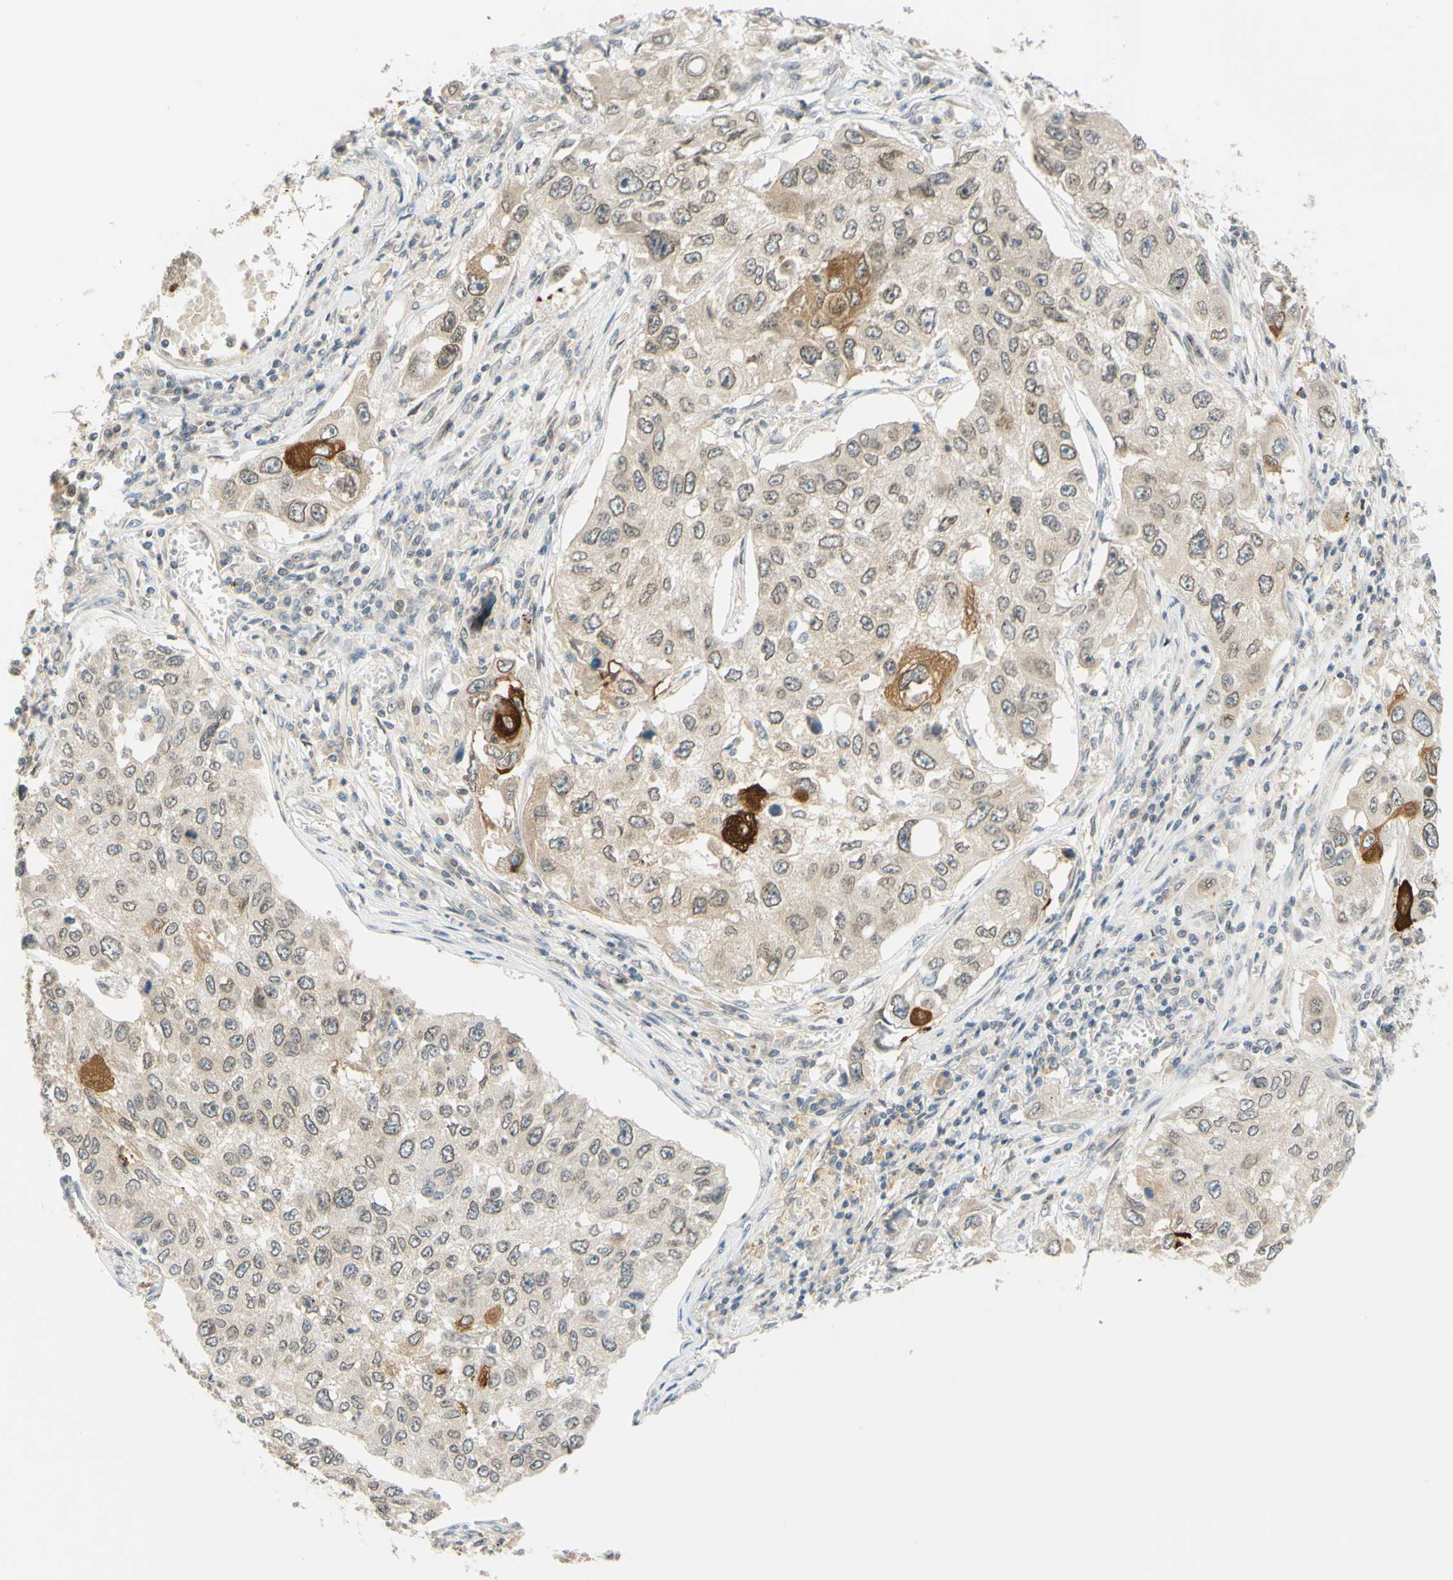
{"staining": {"intensity": "moderate", "quantity": ">75%", "location": "cytoplasmic/membranous"}, "tissue": "lung cancer", "cell_type": "Tumor cells", "image_type": "cancer", "snomed": [{"axis": "morphology", "description": "Squamous cell carcinoma, NOS"}, {"axis": "topography", "description": "Lung"}], "caption": "Protein staining by immunohistochemistry demonstrates moderate cytoplasmic/membranous positivity in approximately >75% of tumor cells in lung cancer.", "gene": "C2CD2L", "patient": {"sex": "male", "age": 71}}